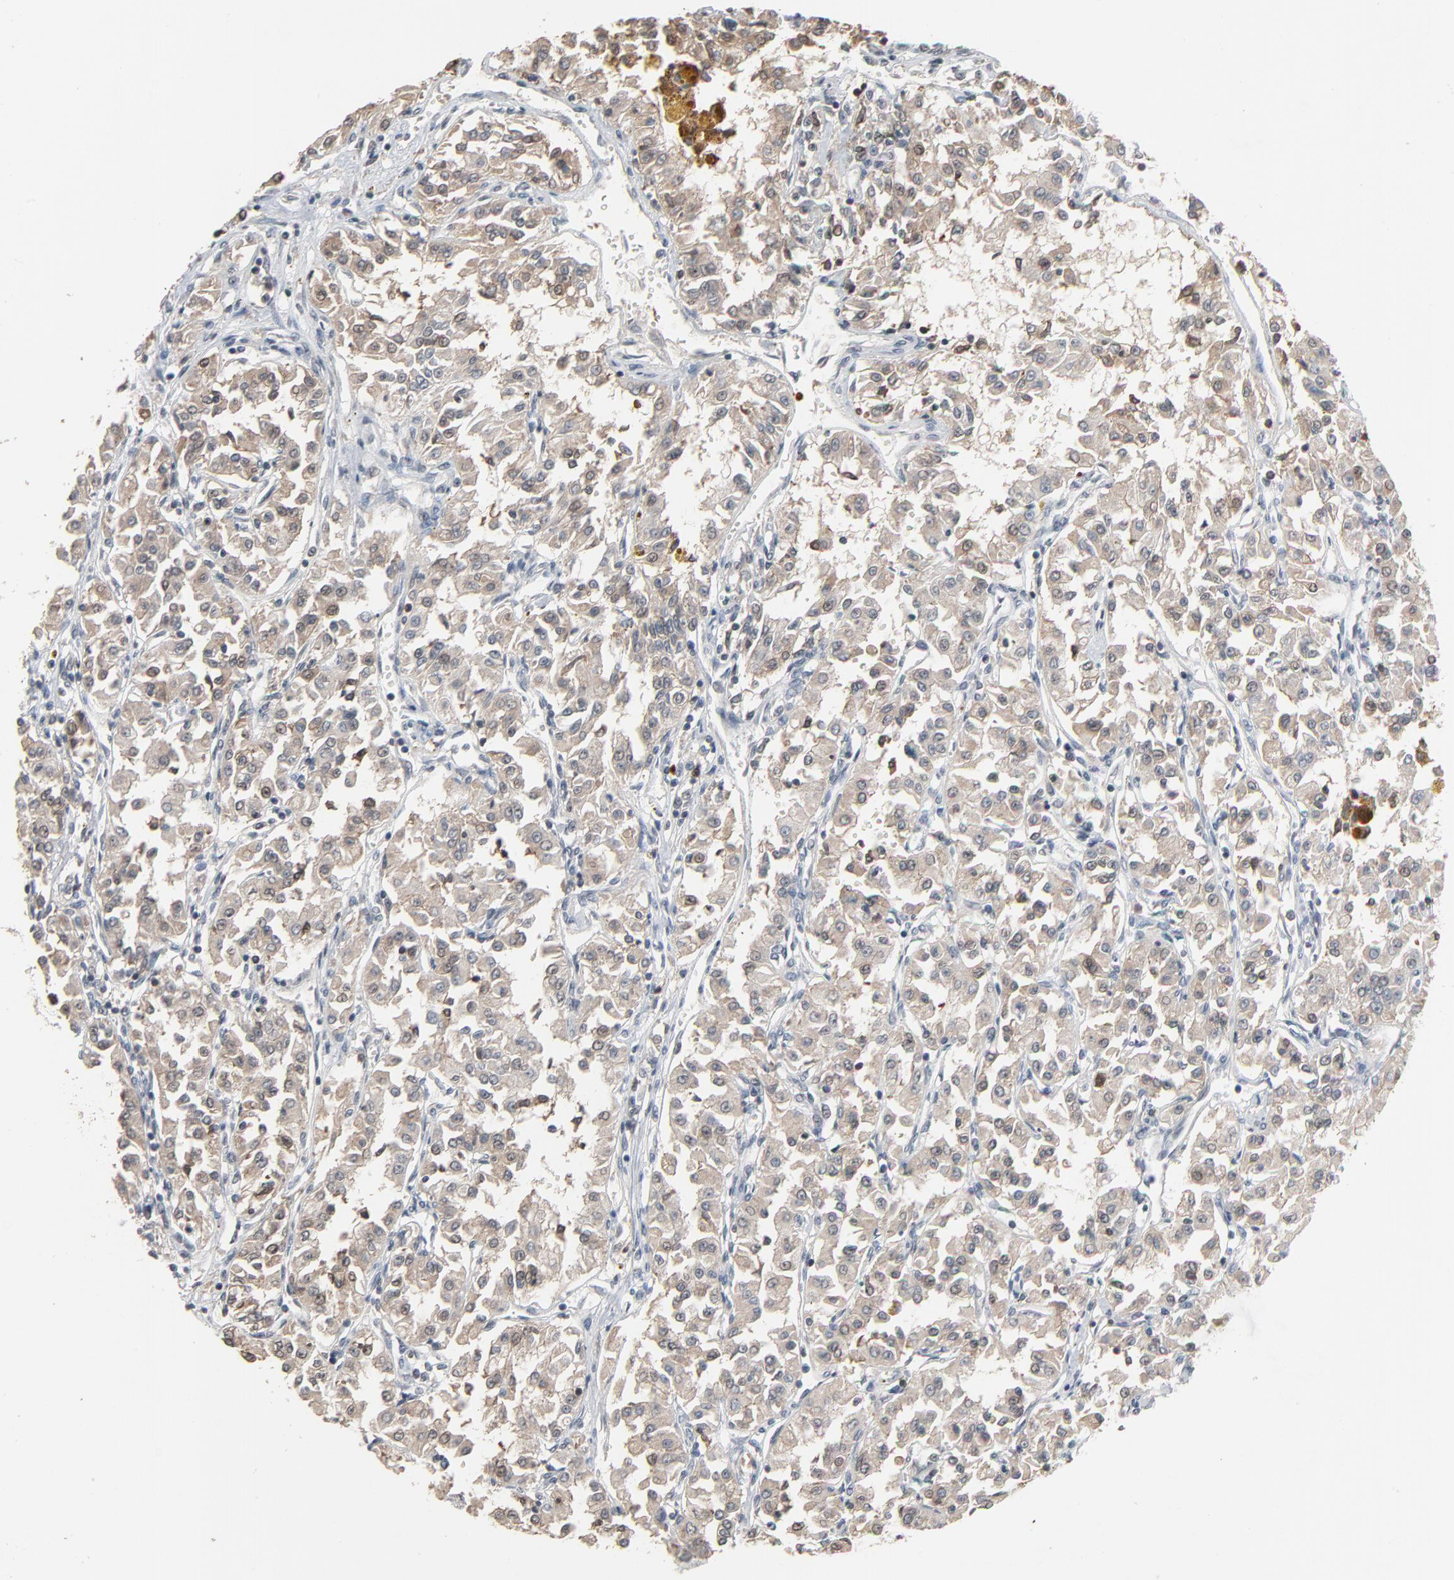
{"staining": {"intensity": "weak", "quantity": ">75%", "location": "cytoplasmic/membranous"}, "tissue": "renal cancer", "cell_type": "Tumor cells", "image_type": "cancer", "snomed": [{"axis": "morphology", "description": "Adenocarcinoma, NOS"}, {"axis": "topography", "description": "Kidney"}], "caption": "There is low levels of weak cytoplasmic/membranous positivity in tumor cells of renal cancer, as demonstrated by immunohistochemical staining (brown color).", "gene": "DOCK8", "patient": {"sex": "male", "age": 78}}